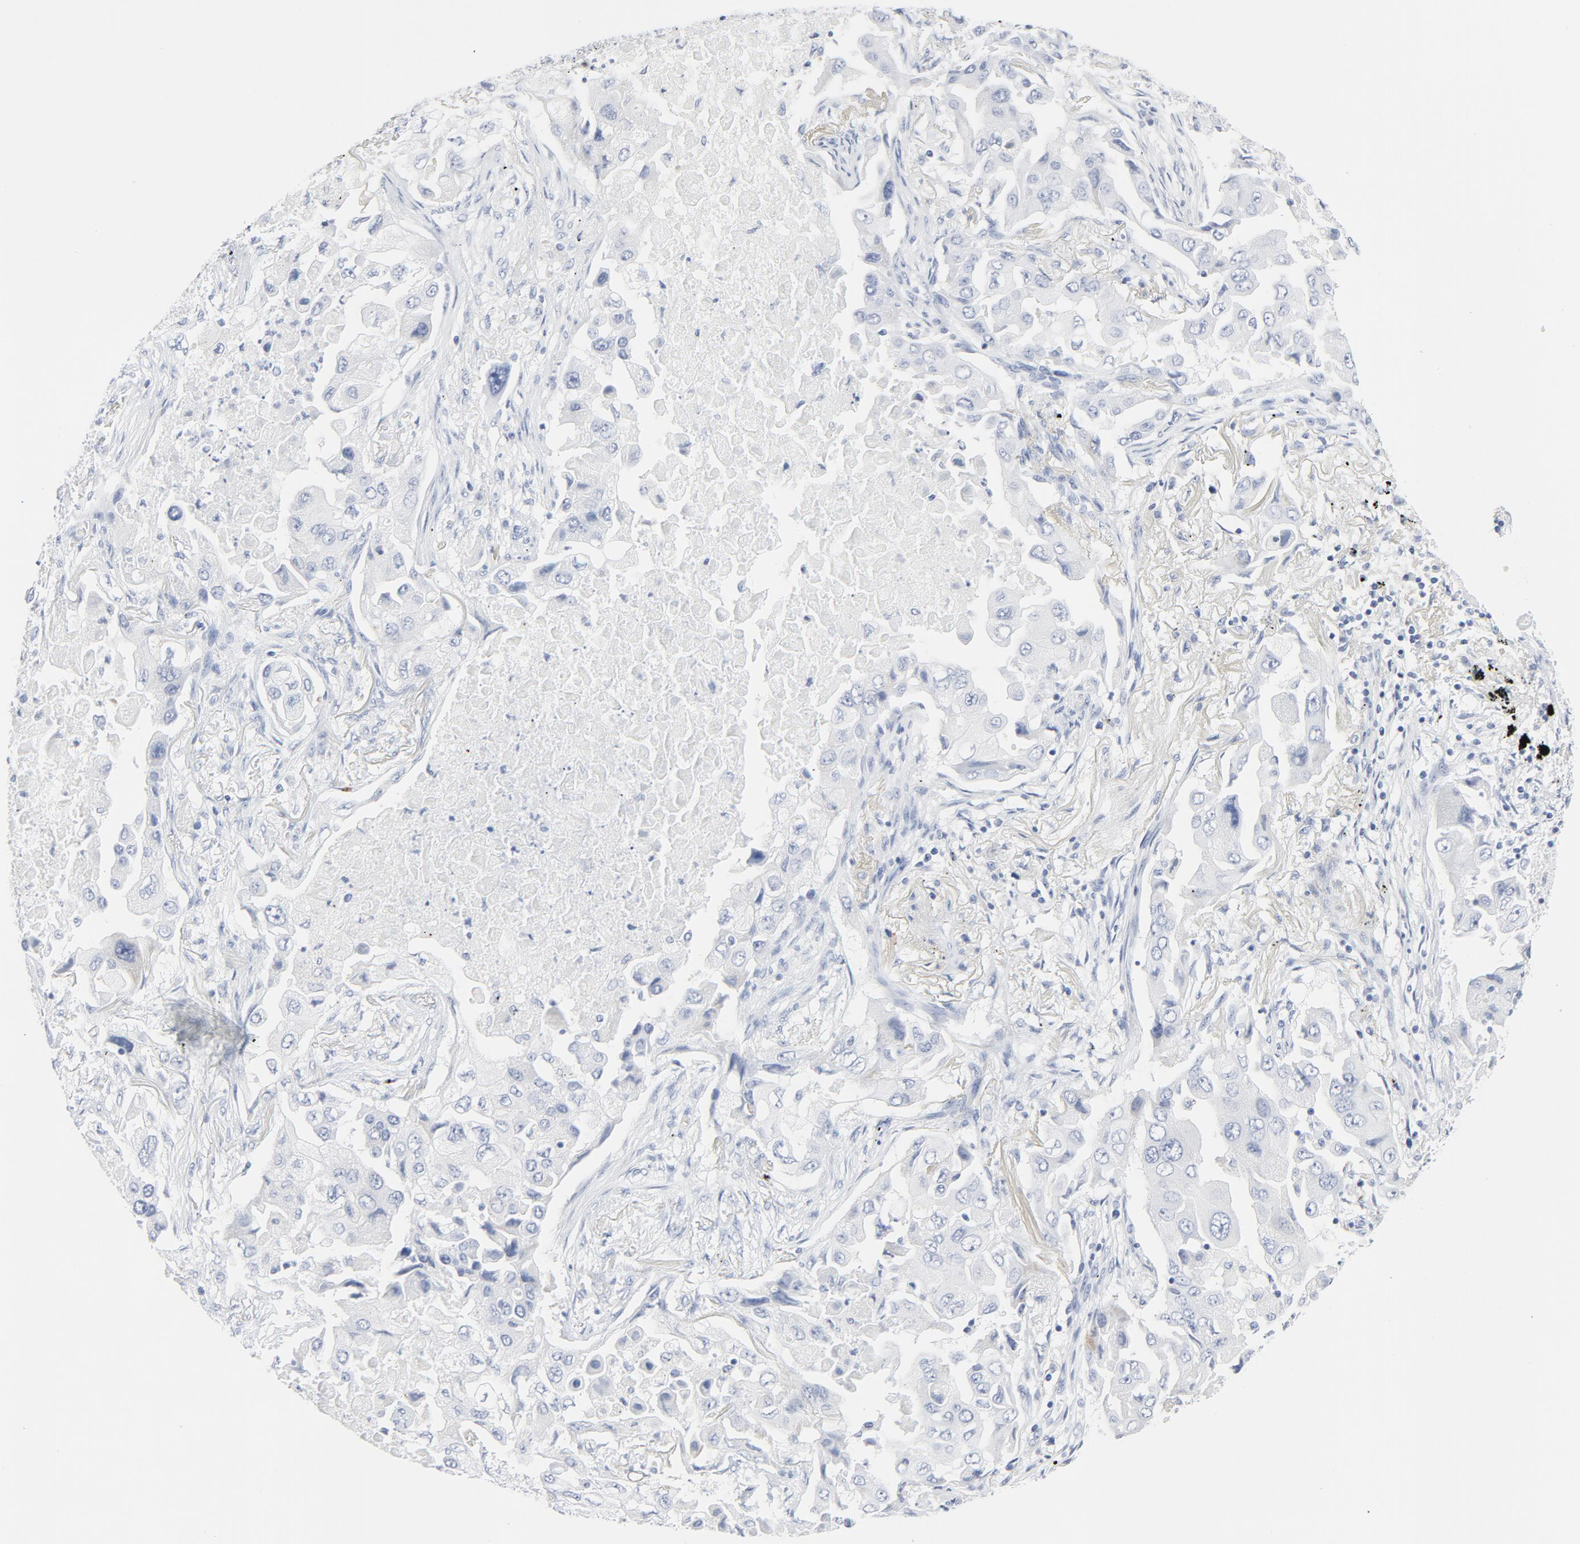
{"staining": {"intensity": "negative", "quantity": "none", "location": "none"}, "tissue": "lung cancer", "cell_type": "Tumor cells", "image_type": "cancer", "snomed": [{"axis": "morphology", "description": "Adenocarcinoma, NOS"}, {"axis": "topography", "description": "Lung"}], "caption": "There is no significant expression in tumor cells of lung cancer (adenocarcinoma). The staining is performed using DAB brown chromogen with nuclei counter-stained in using hematoxylin.", "gene": "TUBB1", "patient": {"sex": "female", "age": 65}}